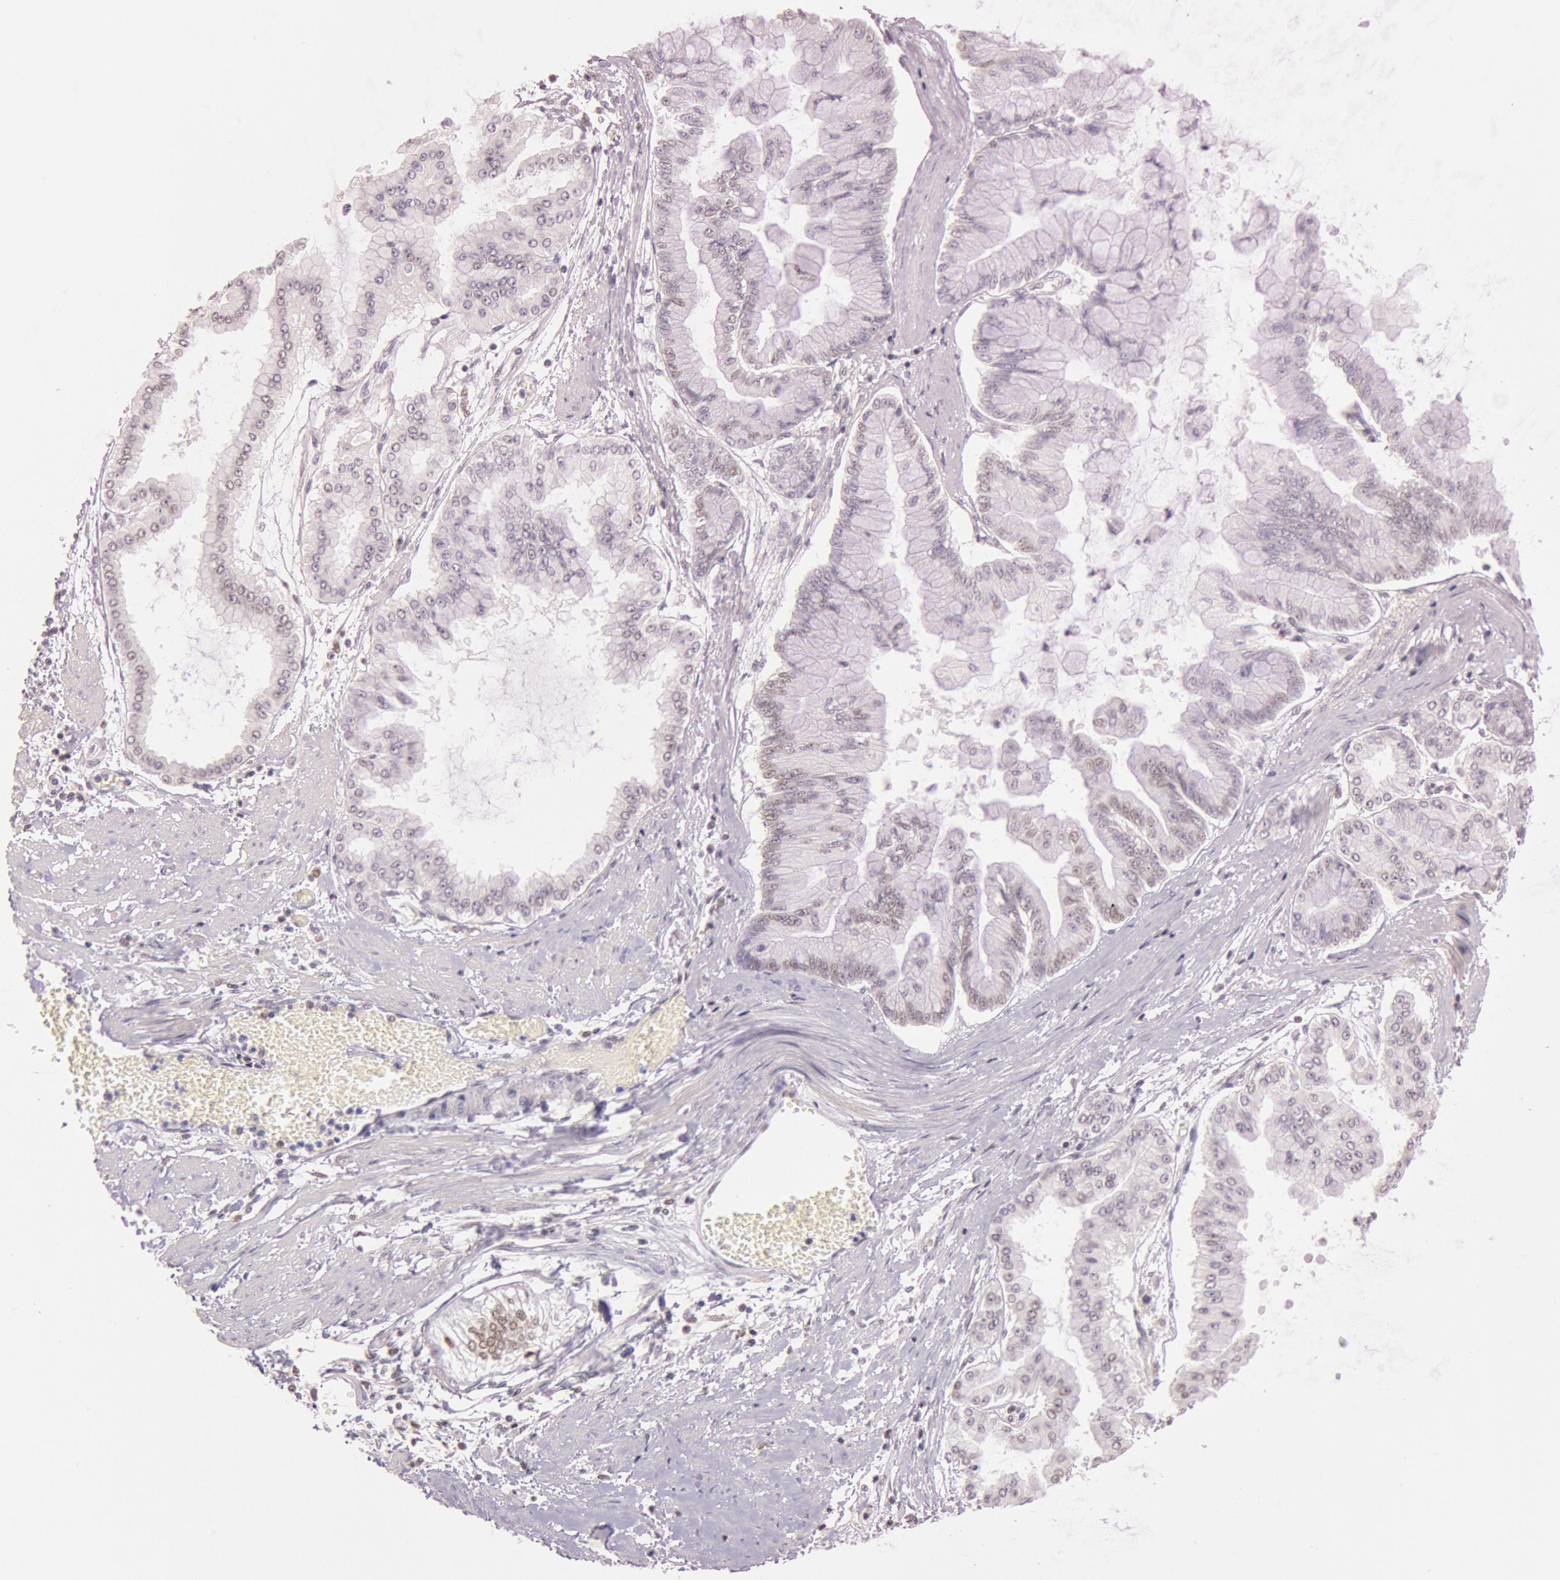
{"staining": {"intensity": "weak", "quantity": "<25%", "location": "nuclear"}, "tissue": "liver cancer", "cell_type": "Tumor cells", "image_type": "cancer", "snomed": [{"axis": "morphology", "description": "Cholangiocarcinoma"}, {"axis": "topography", "description": "Liver"}], "caption": "Histopathology image shows no protein staining in tumor cells of liver cancer tissue. (Stains: DAB (3,3'-diaminobenzidine) immunohistochemistry with hematoxylin counter stain, Microscopy: brightfield microscopy at high magnification).", "gene": "TASL", "patient": {"sex": "female", "age": 79}}